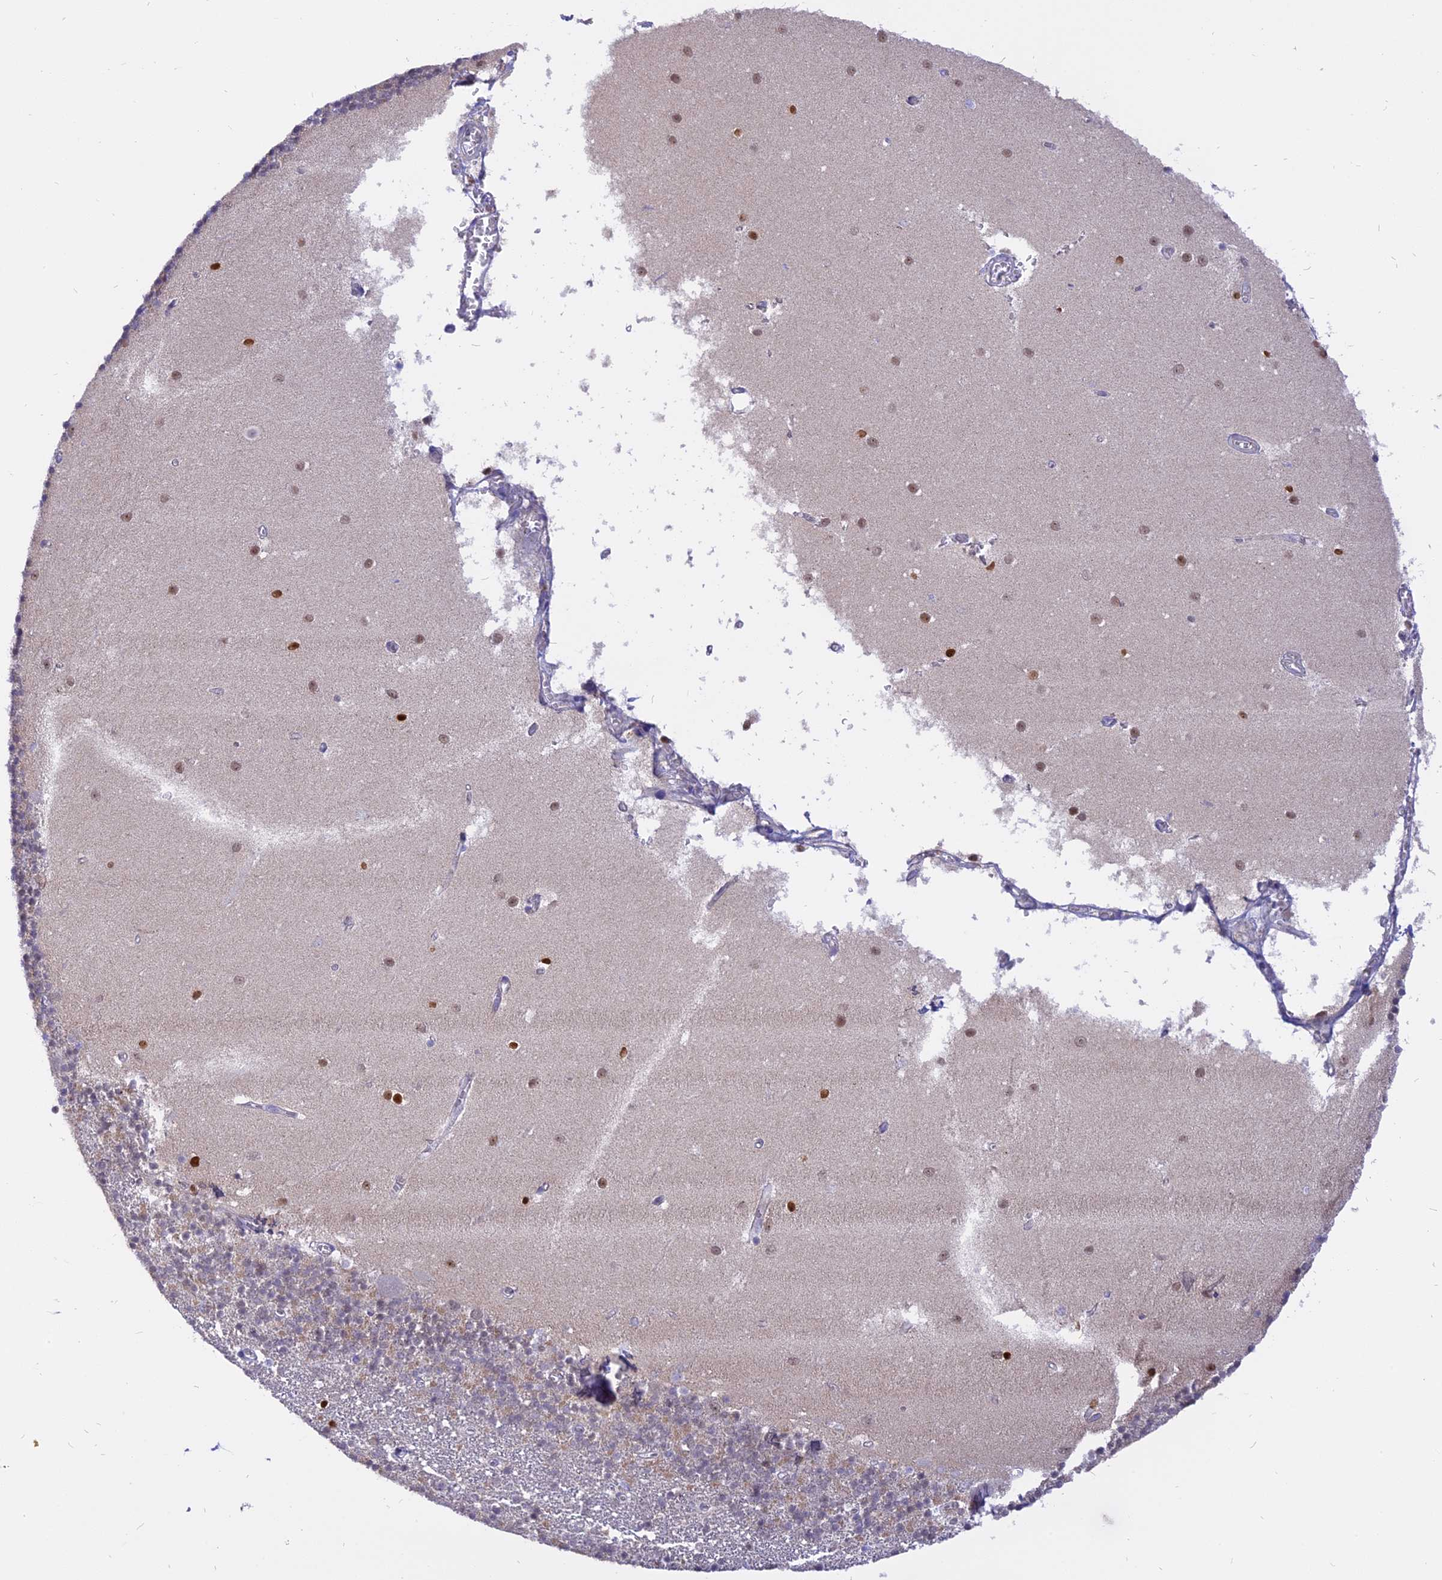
{"staining": {"intensity": "weak", "quantity": "25%-75%", "location": "cytoplasmic/membranous"}, "tissue": "cerebellum", "cell_type": "Cells in granular layer", "image_type": "normal", "snomed": [{"axis": "morphology", "description": "Normal tissue, NOS"}, {"axis": "topography", "description": "Cerebellum"}], "caption": "Brown immunohistochemical staining in benign human cerebellum reveals weak cytoplasmic/membranous positivity in about 25%-75% of cells in granular layer.", "gene": "CENPV", "patient": {"sex": "male", "age": 54}}